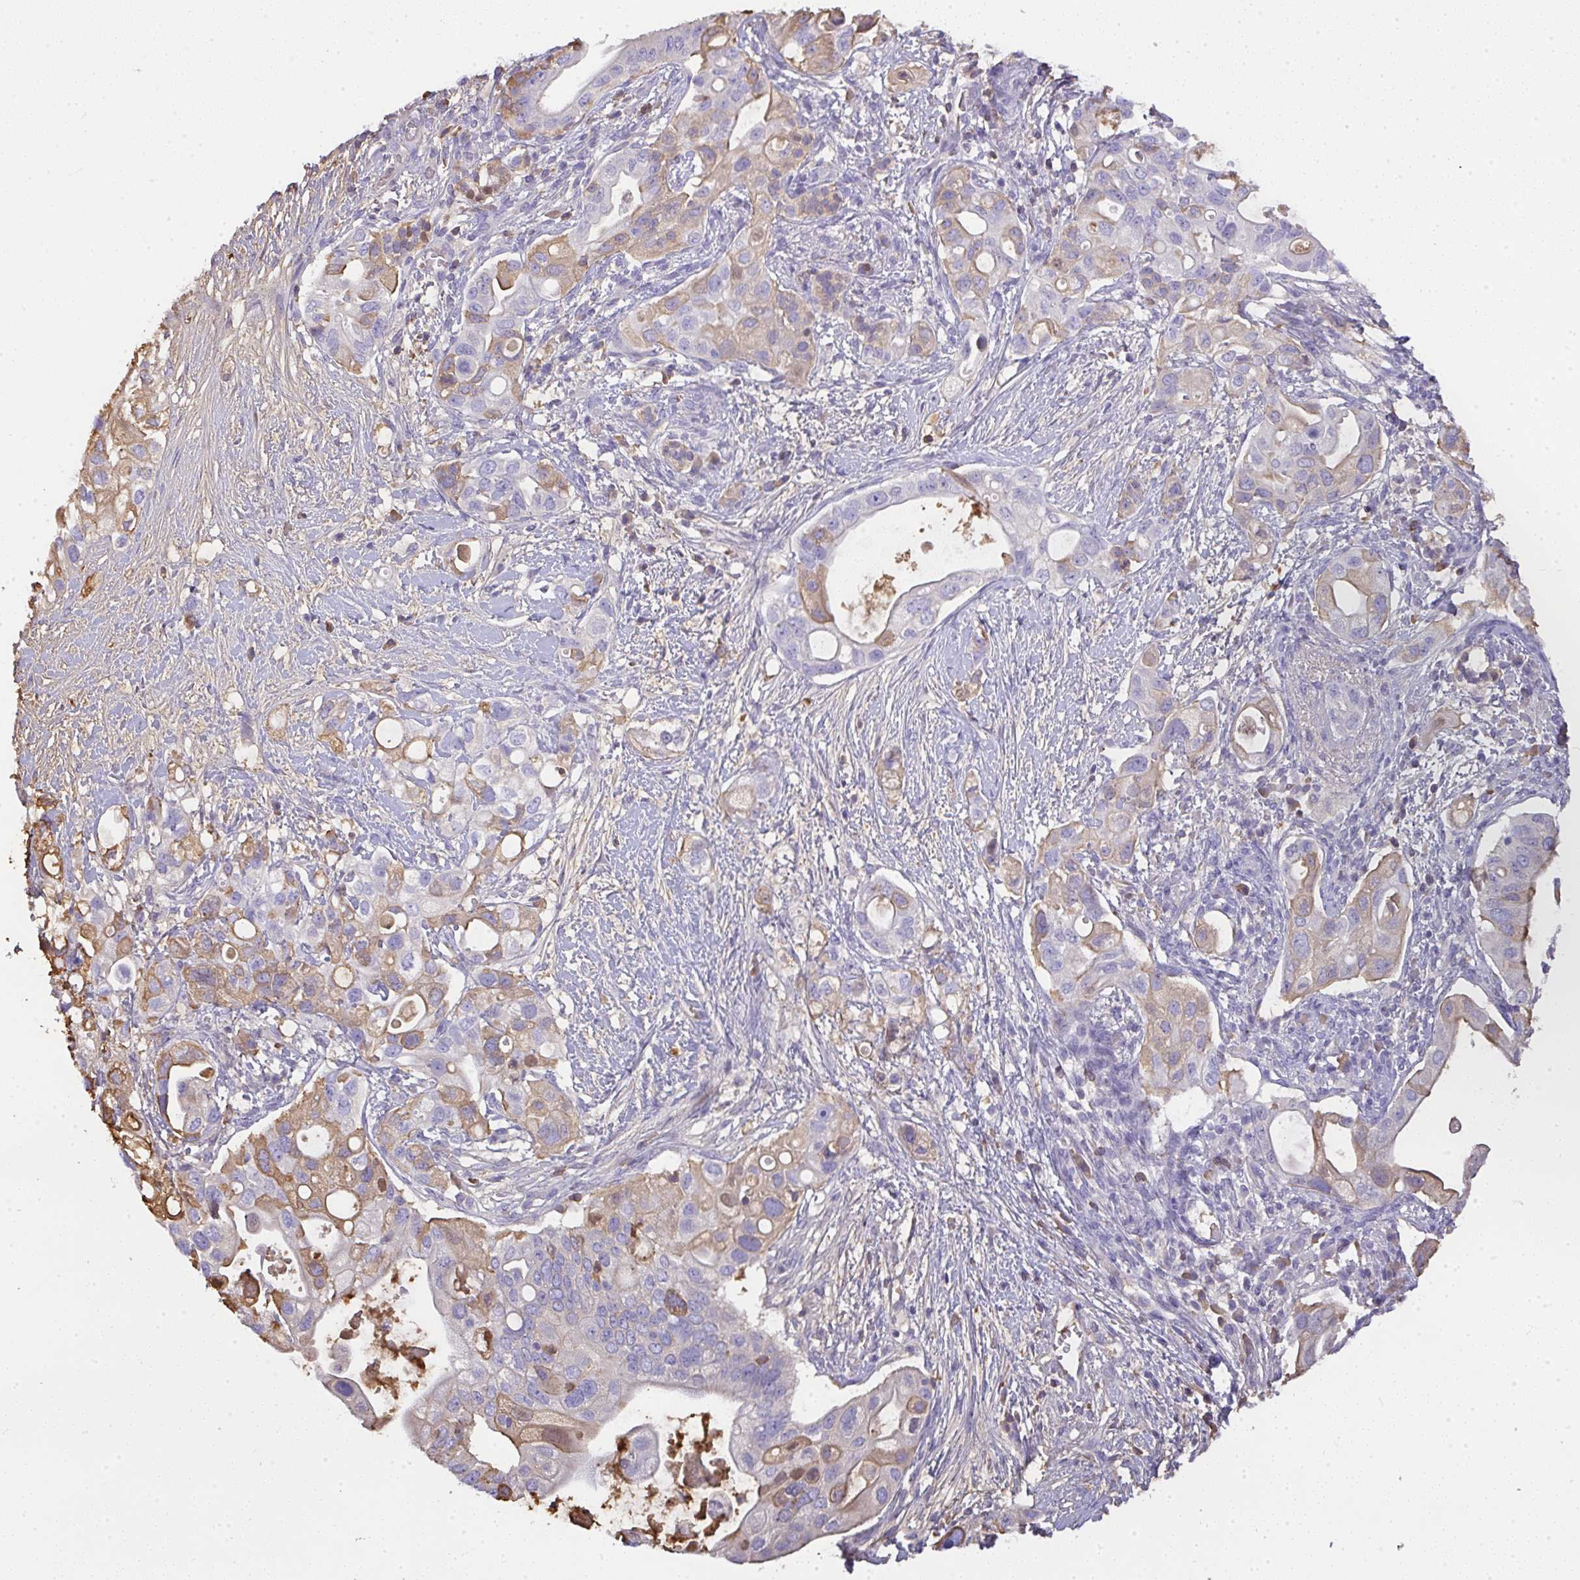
{"staining": {"intensity": "moderate", "quantity": "<25%", "location": "cytoplasmic/membranous"}, "tissue": "pancreatic cancer", "cell_type": "Tumor cells", "image_type": "cancer", "snomed": [{"axis": "morphology", "description": "Adenocarcinoma, NOS"}, {"axis": "topography", "description": "Pancreas"}], "caption": "Pancreatic cancer was stained to show a protein in brown. There is low levels of moderate cytoplasmic/membranous expression in approximately <25% of tumor cells.", "gene": "SMYD5", "patient": {"sex": "female", "age": 72}}